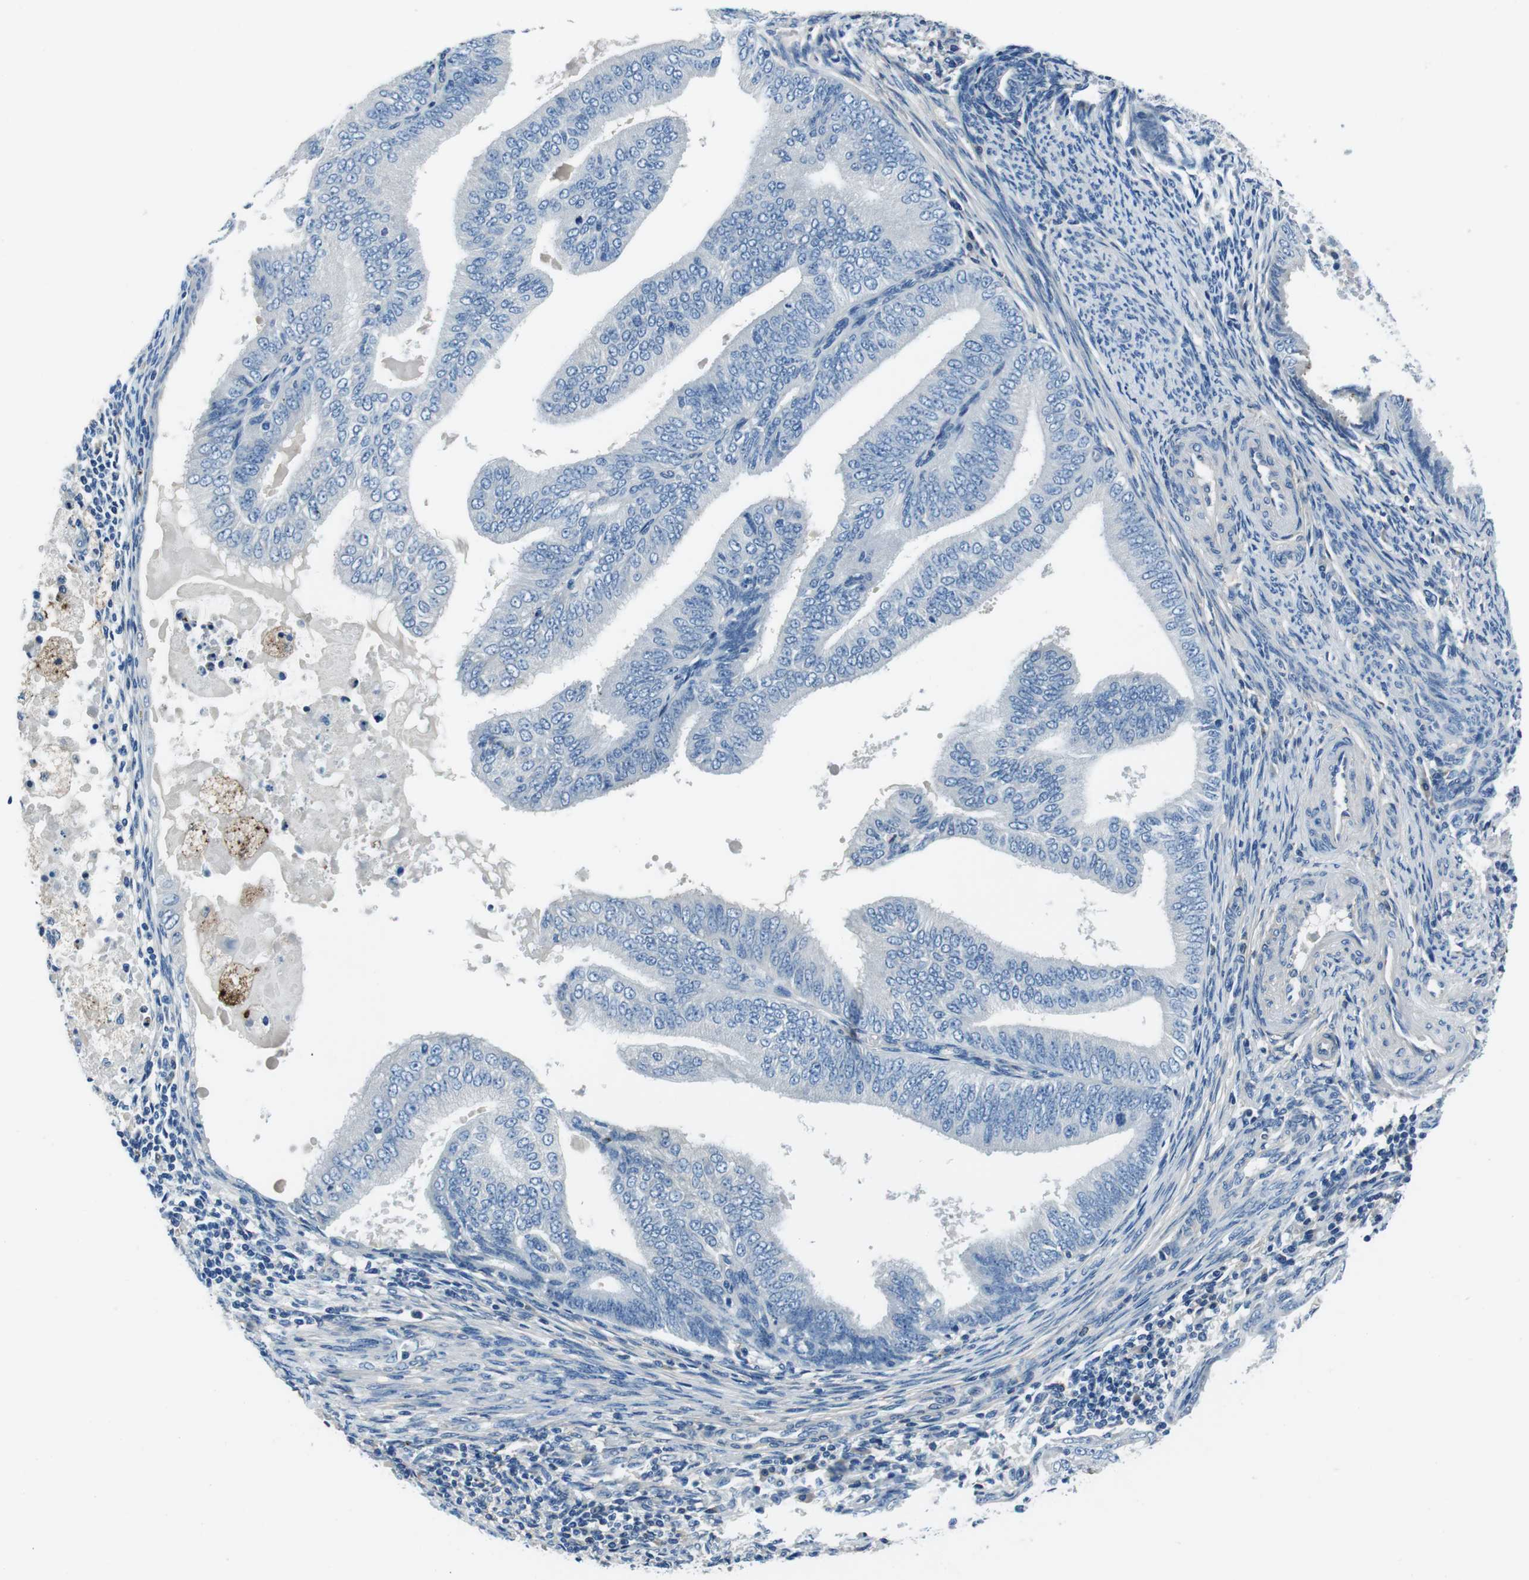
{"staining": {"intensity": "negative", "quantity": "none", "location": "none"}, "tissue": "endometrial cancer", "cell_type": "Tumor cells", "image_type": "cancer", "snomed": [{"axis": "morphology", "description": "Adenocarcinoma, NOS"}, {"axis": "topography", "description": "Endometrium"}], "caption": "Immunohistochemistry (IHC) of human endometrial cancer (adenocarcinoma) exhibits no staining in tumor cells.", "gene": "TULP3", "patient": {"sex": "female", "age": 58}}